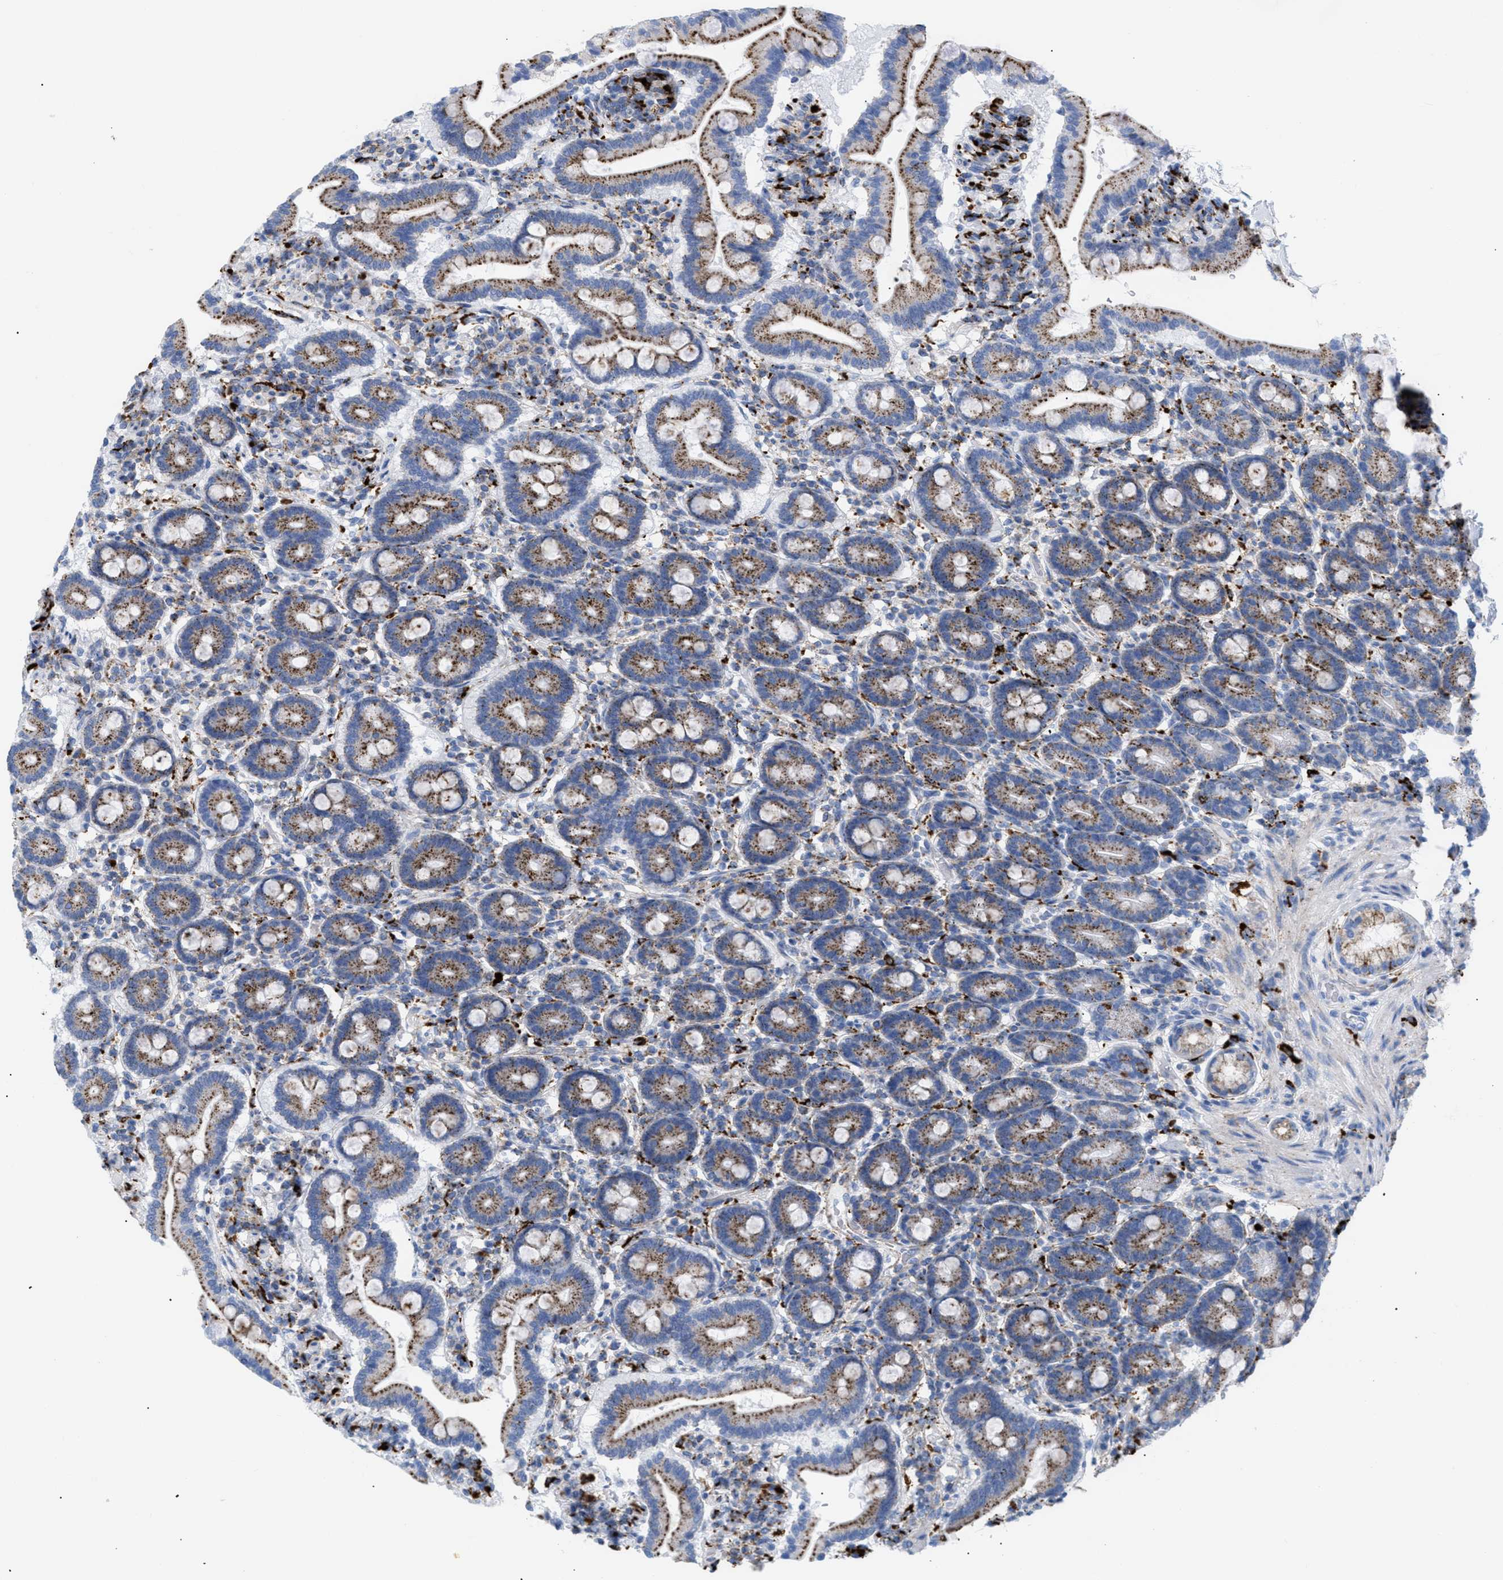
{"staining": {"intensity": "strong", "quantity": ">75%", "location": "cytoplasmic/membranous"}, "tissue": "duodenum", "cell_type": "Glandular cells", "image_type": "normal", "snomed": [{"axis": "morphology", "description": "Normal tissue, NOS"}, {"axis": "topography", "description": "Duodenum"}], "caption": "Immunohistochemical staining of unremarkable duodenum demonstrates >75% levels of strong cytoplasmic/membranous protein positivity in approximately >75% of glandular cells.", "gene": "DRAM2", "patient": {"sex": "male", "age": 54}}